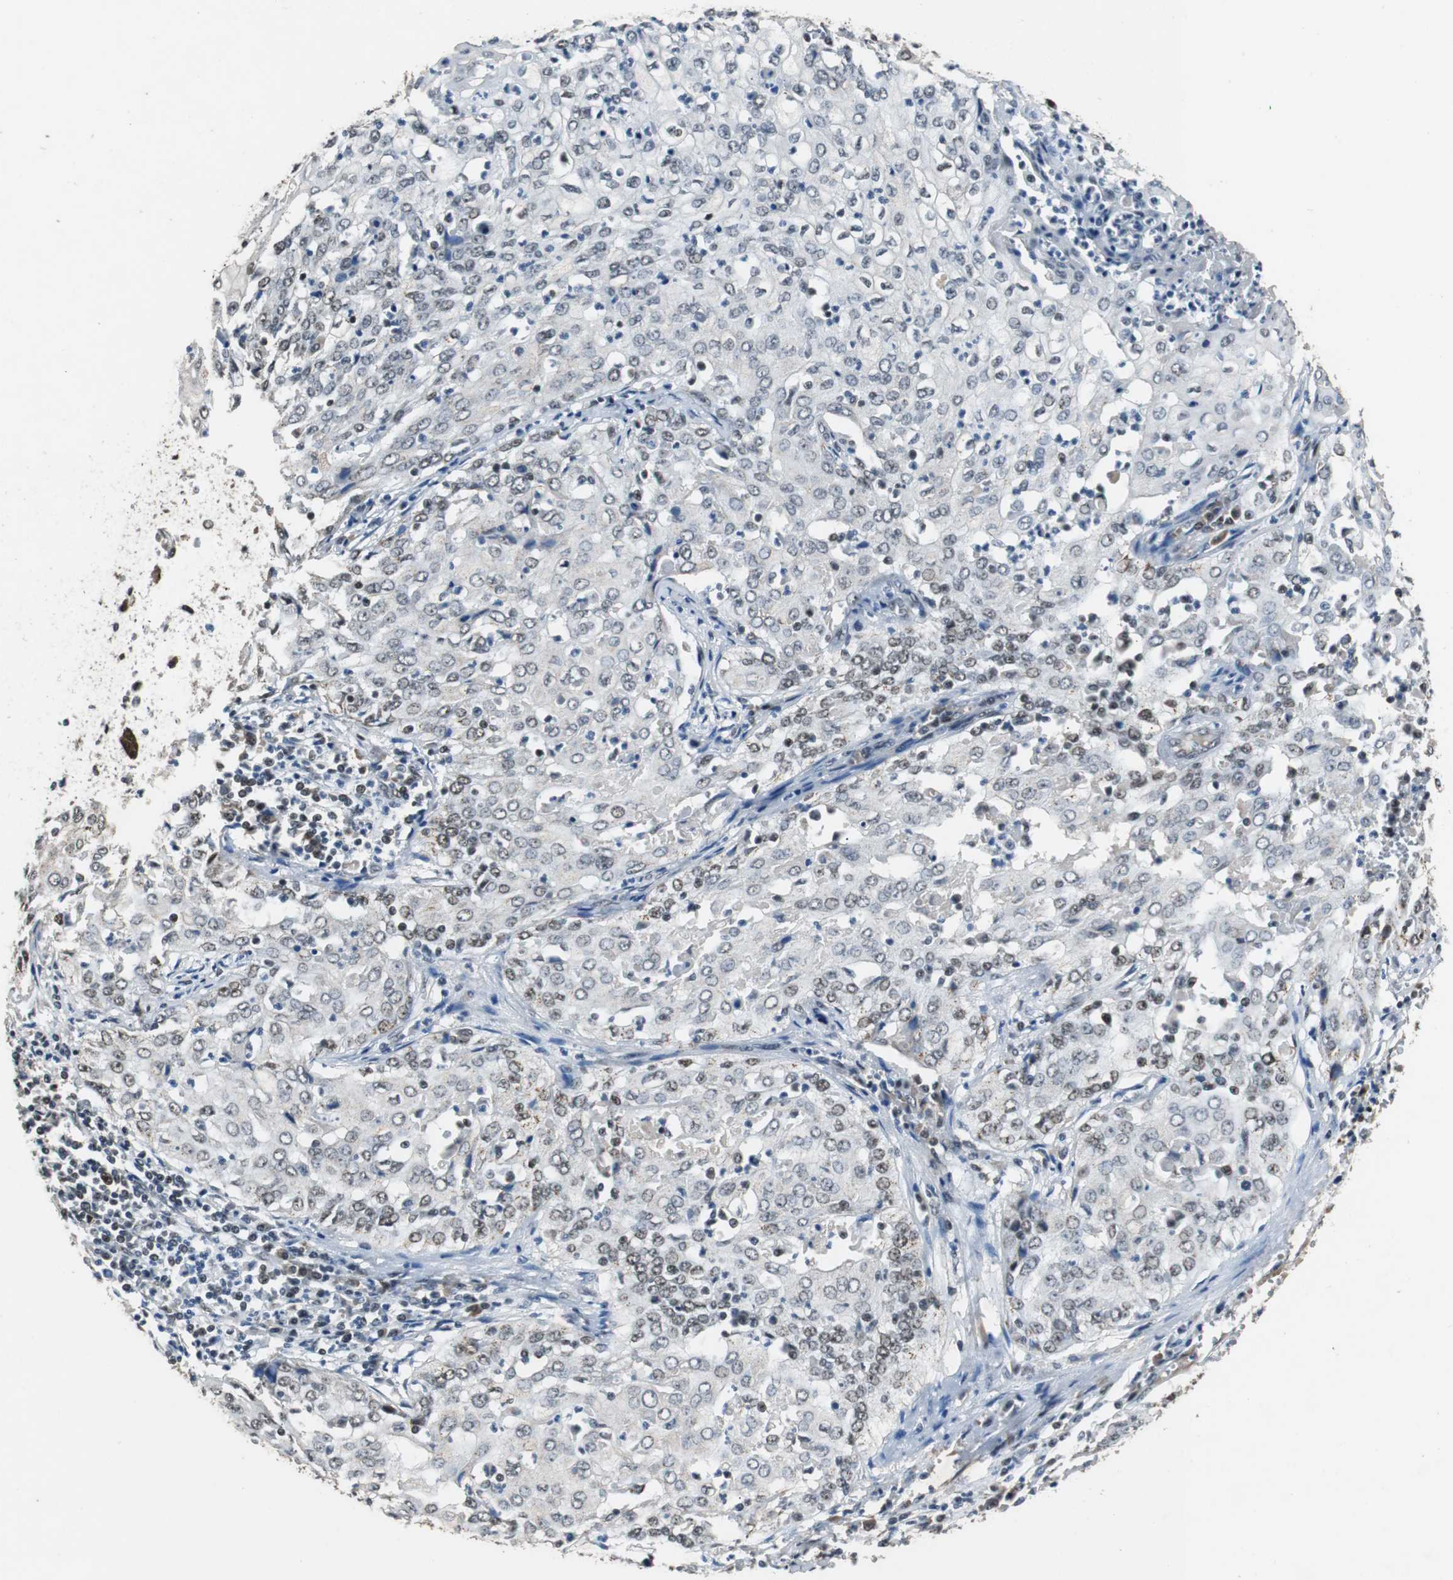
{"staining": {"intensity": "weak", "quantity": "<25%", "location": "nuclear"}, "tissue": "cervical cancer", "cell_type": "Tumor cells", "image_type": "cancer", "snomed": [{"axis": "morphology", "description": "Squamous cell carcinoma, NOS"}, {"axis": "topography", "description": "Cervix"}], "caption": "DAB (3,3'-diaminobenzidine) immunohistochemical staining of human cervical squamous cell carcinoma reveals no significant staining in tumor cells.", "gene": "USP28", "patient": {"sex": "female", "age": 39}}